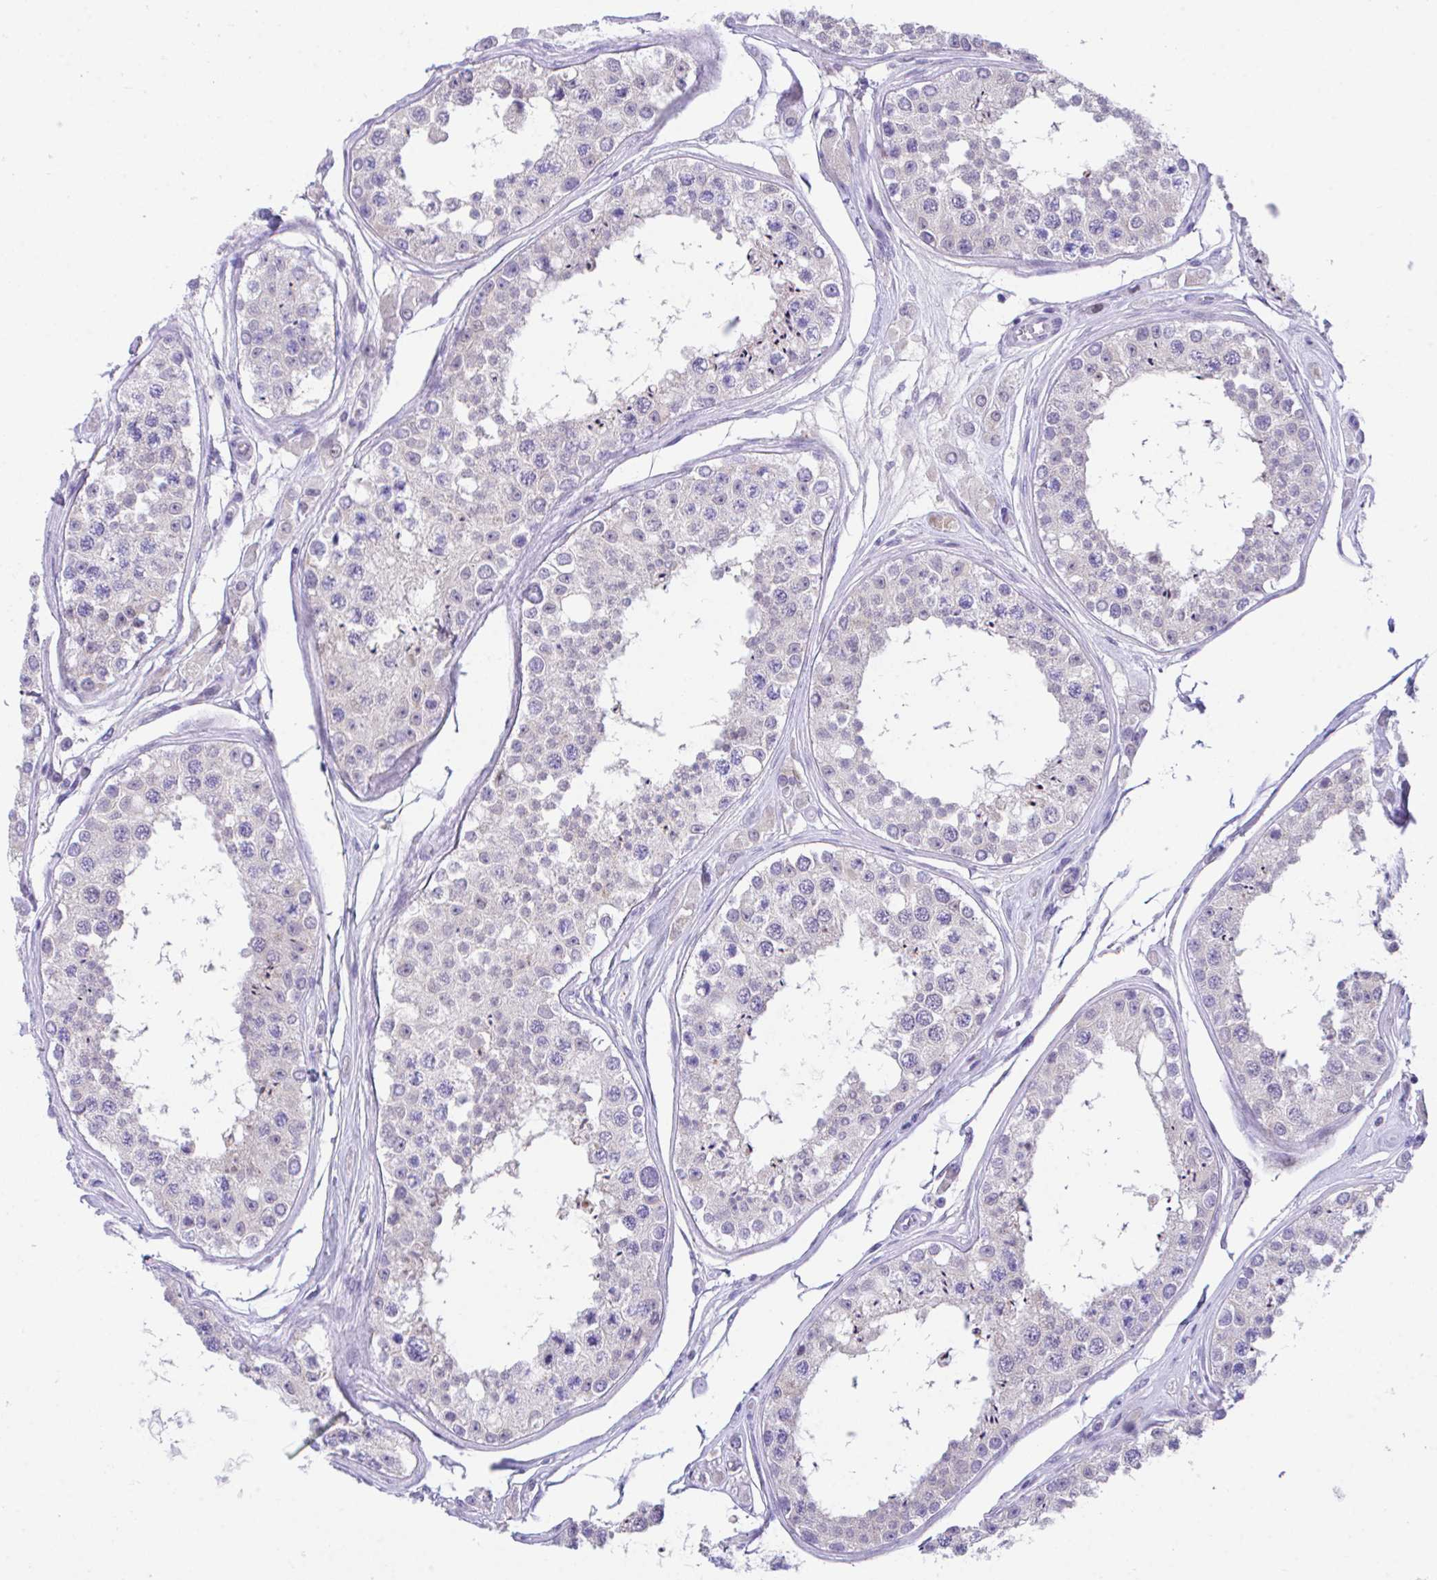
{"staining": {"intensity": "moderate", "quantity": "<25%", "location": "cytoplasmic/membranous"}, "tissue": "testis", "cell_type": "Cells in seminiferous ducts", "image_type": "normal", "snomed": [{"axis": "morphology", "description": "Normal tissue, NOS"}, {"axis": "topography", "description": "Testis"}], "caption": "Testis stained with IHC demonstrates moderate cytoplasmic/membranous positivity in about <25% of cells in seminiferous ducts. (DAB = brown stain, brightfield microscopy at high magnification).", "gene": "HOXB4", "patient": {"sex": "male", "age": 25}}